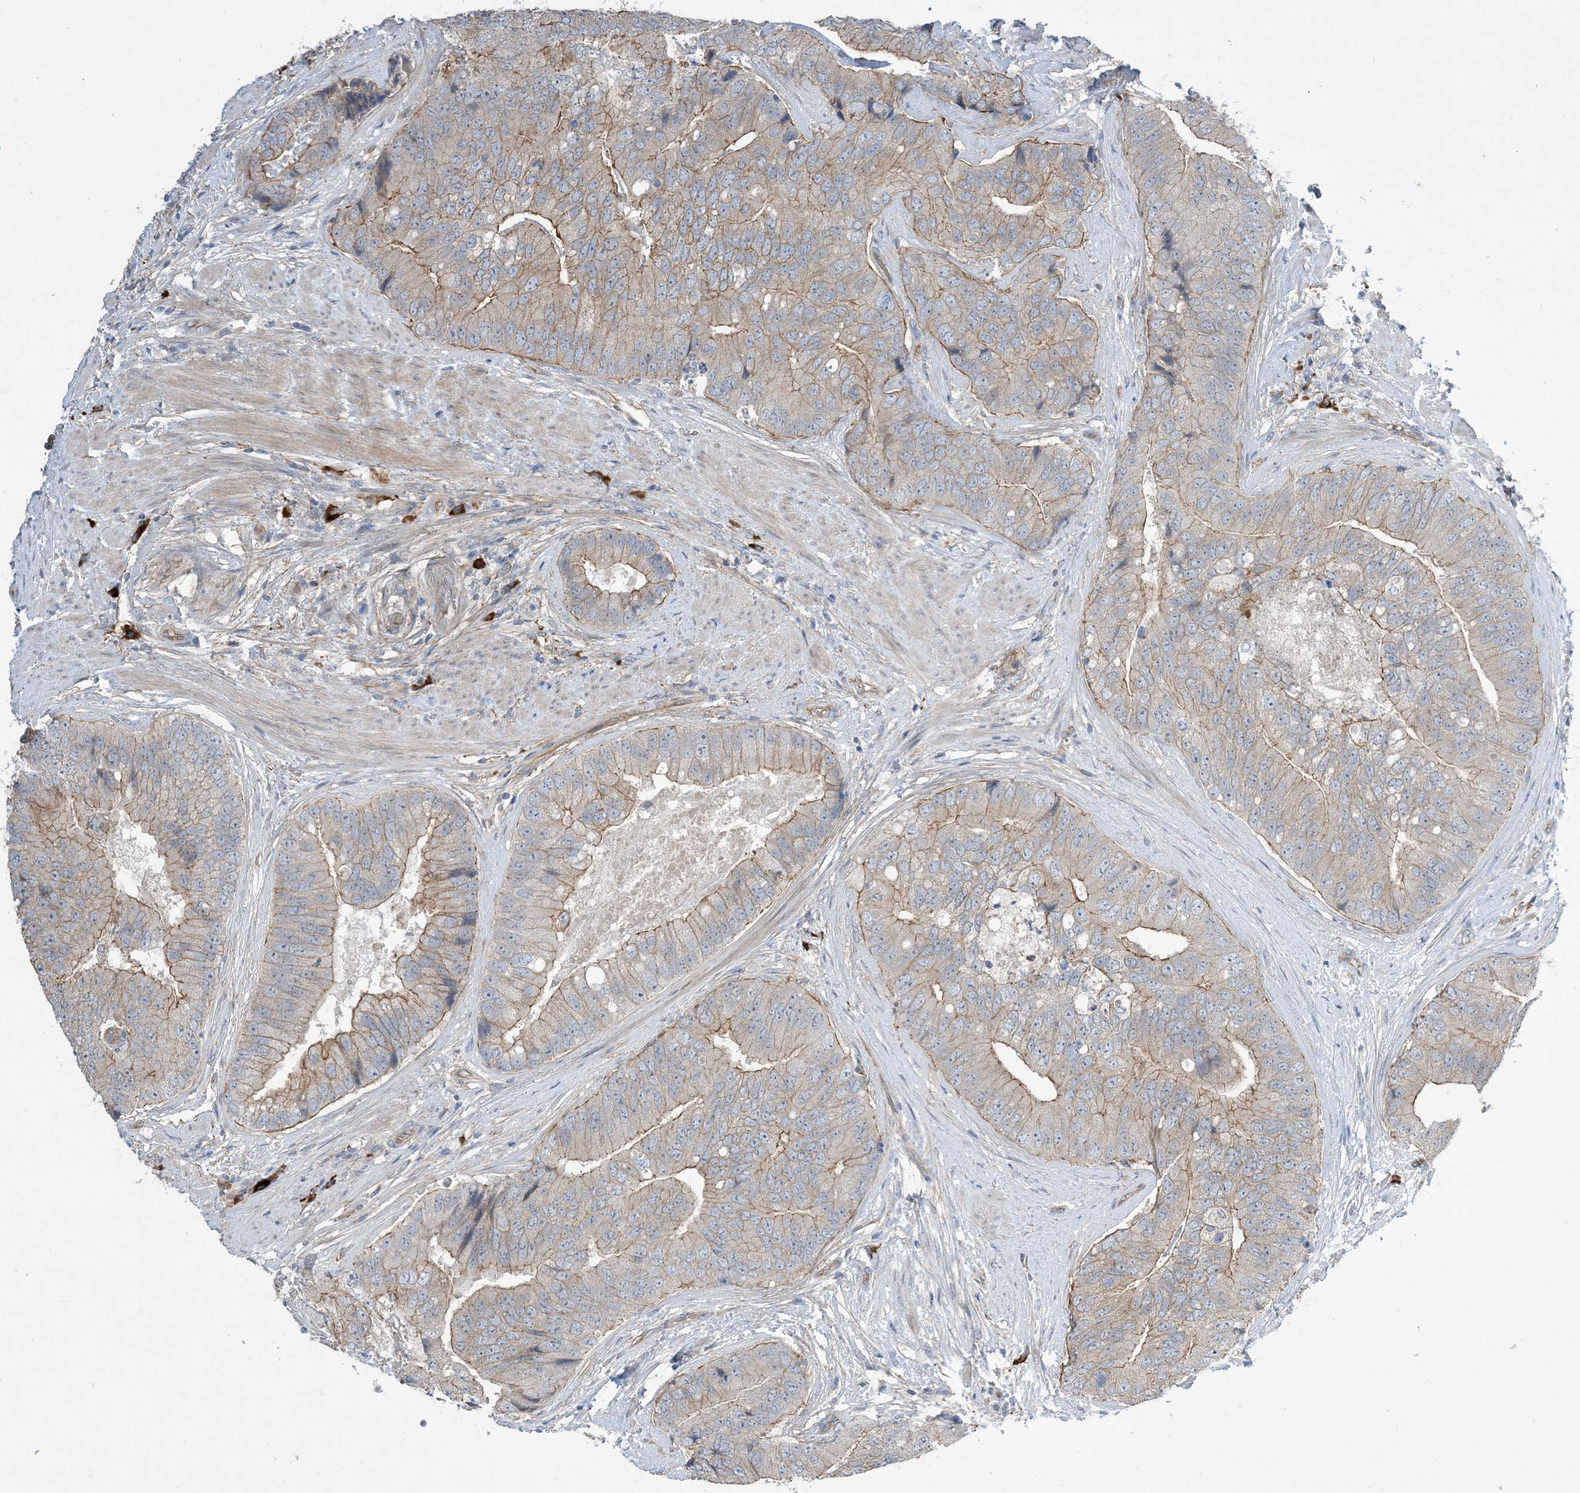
{"staining": {"intensity": "moderate", "quantity": "<25%", "location": "cytoplasmic/membranous"}, "tissue": "prostate cancer", "cell_type": "Tumor cells", "image_type": "cancer", "snomed": [{"axis": "morphology", "description": "Adenocarcinoma, High grade"}, {"axis": "topography", "description": "Prostate"}], "caption": "Immunohistochemistry (IHC) micrograph of neoplastic tissue: prostate cancer (high-grade adenocarcinoma) stained using IHC exhibits low levels of moderate protein expression localized specifically in the cytoplasmic/membranous of tumor cells, appearing as a cytoplasmic/membranous brown color.", "gene": "AOC1", "patient": {"sex": "male", "age": 70}}